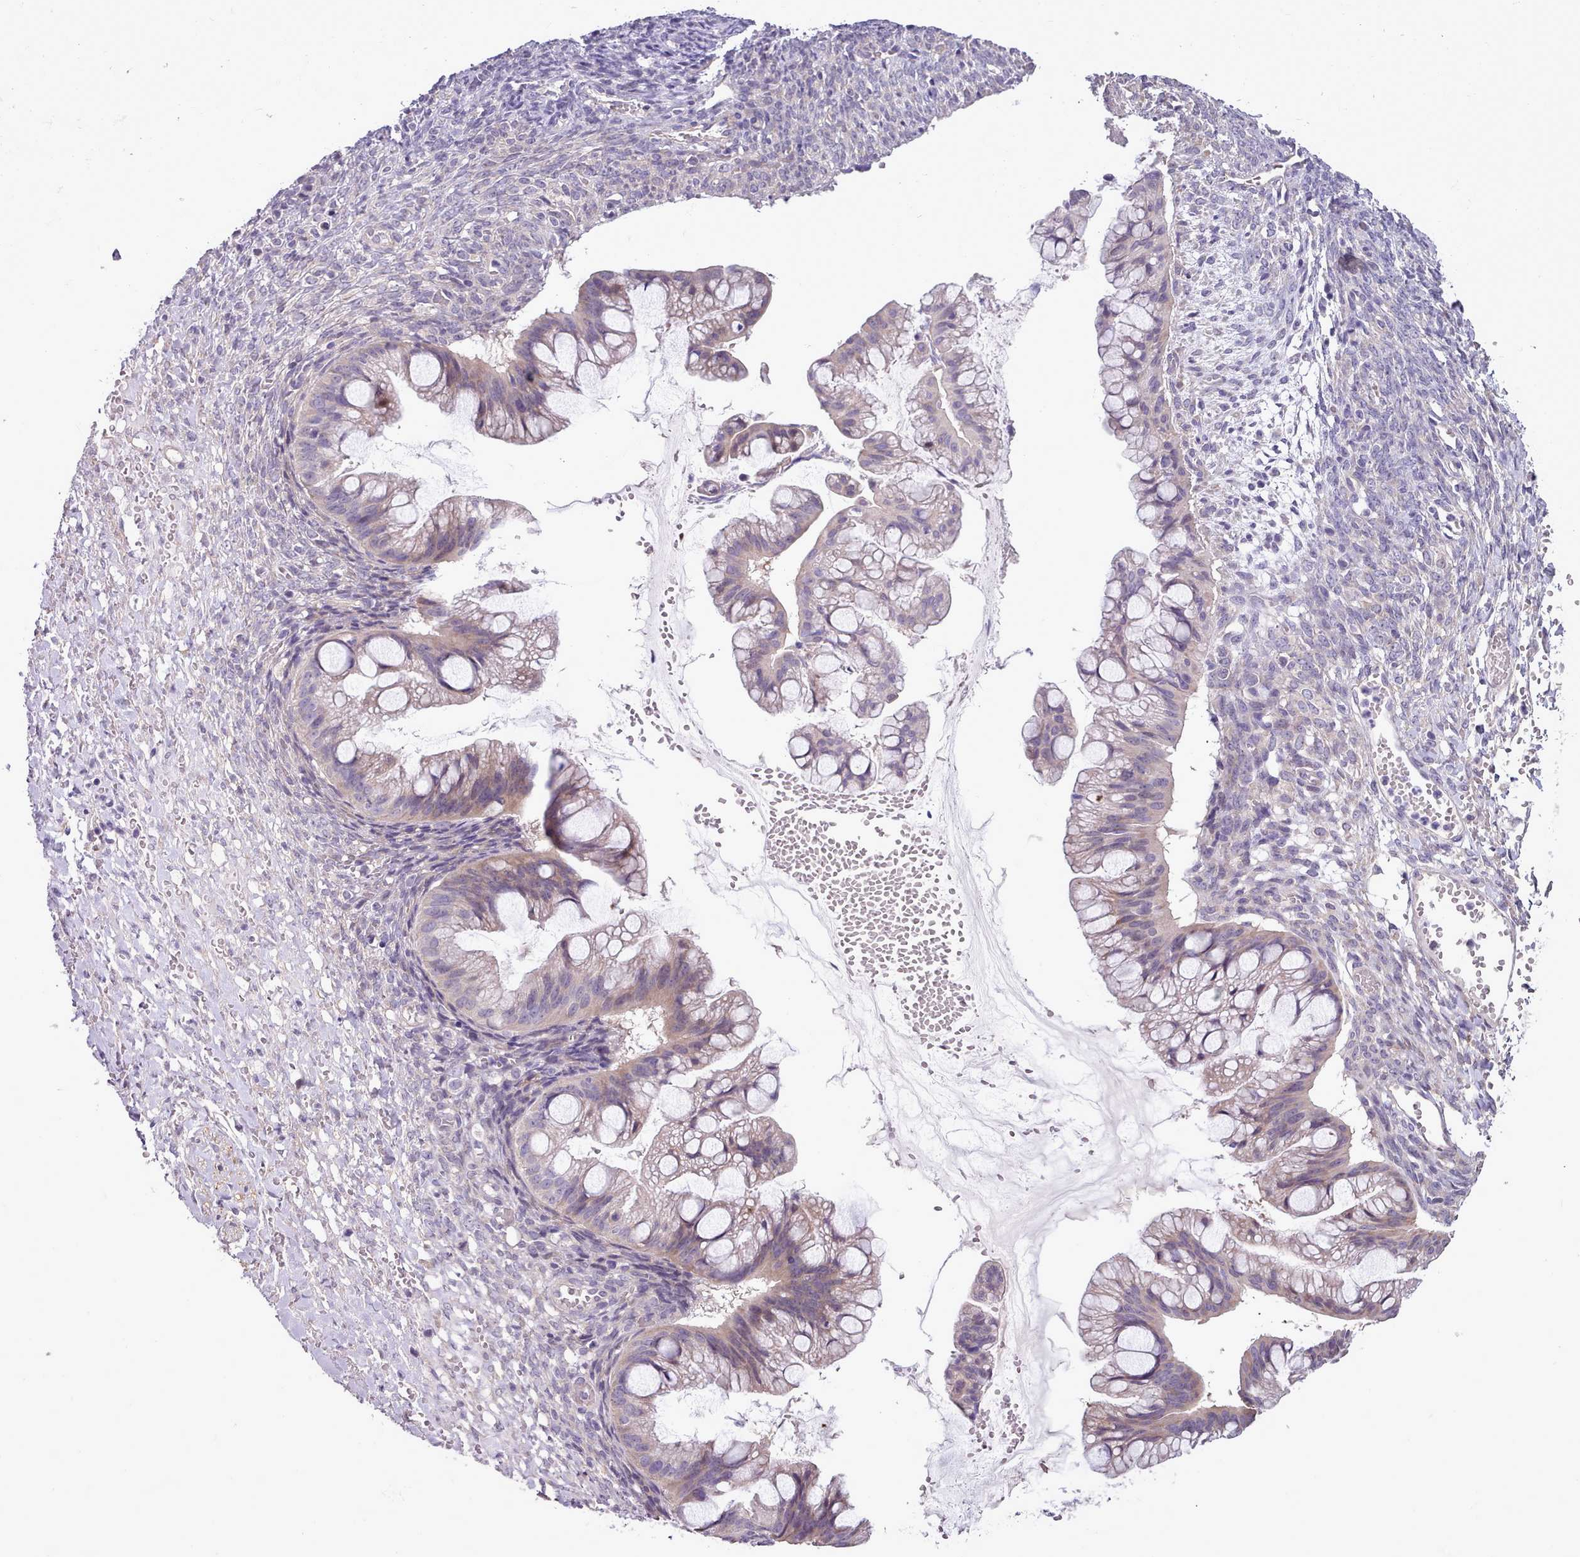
{"staining": {"intensity": "weak", "quantity": "25%-75%", "location": "cytoplasmic/membranous"}, "tissue": "ovarian cancer", "cell_type": "Tumor cells", "image_type": "cancer", "snomed": [{"axis": "morphology", "description": "Cystadenocarcinoma, mucinous, NOS"}, {"axis": "topography", "description": "Ovary"}], "caption": "There is low levels of weak cytoplasmic/membranous positivity in tumor cells of mucinous cystadenocarcinoma (ovarian), as demonstrated by immunohistochemical staining (brown color).", "gene": "SETX", "patient": {"sex": "female", "age": 73}}